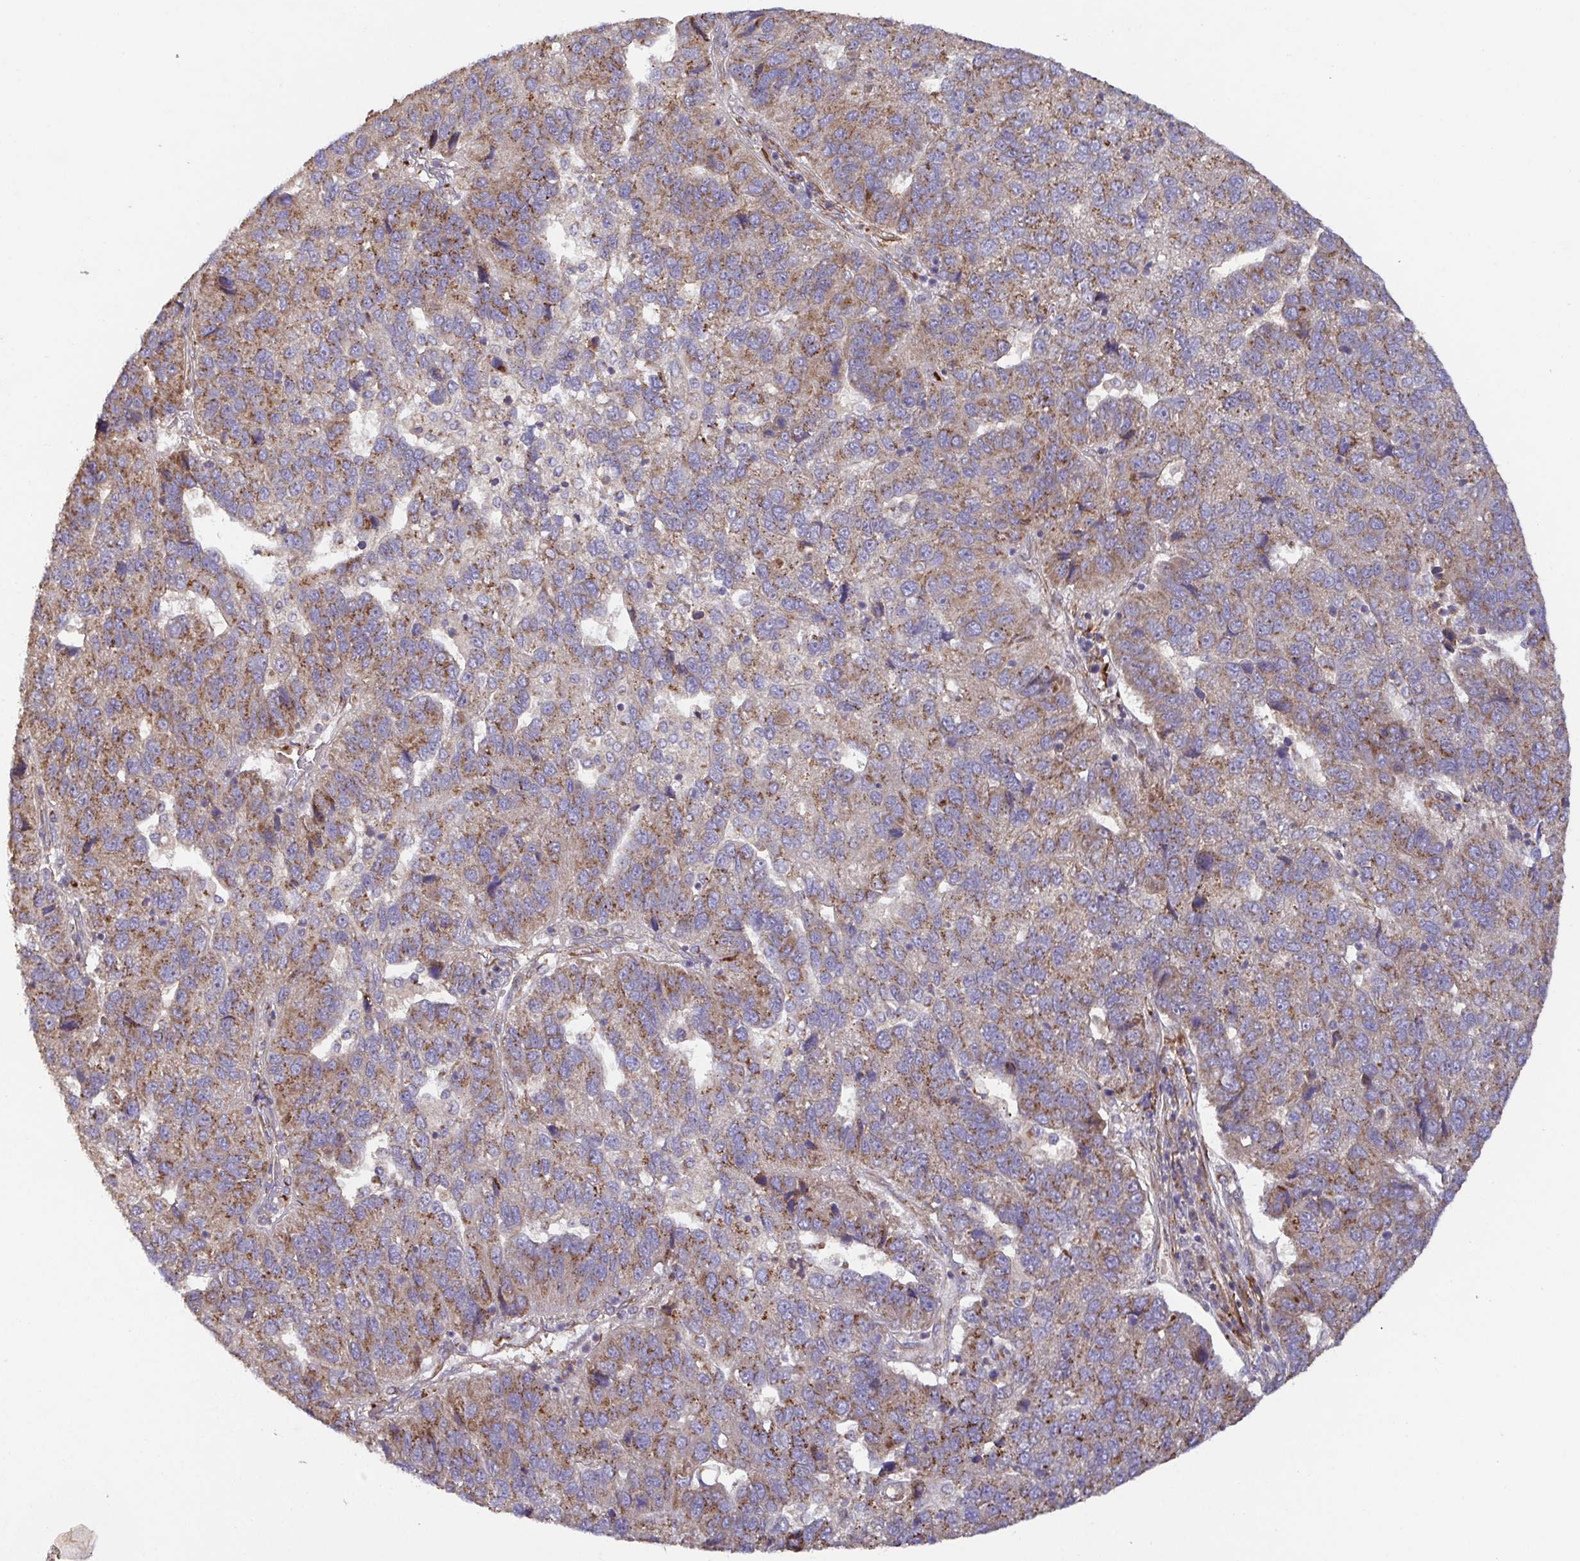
{"staining": {"intensity": "moderate", "quantity": ">75%", "location": "cytoplasmic/membranous"}, "tissue": "pancreatic cancer", "cell_type": "Tumor cells", "image_type": "cancer", "snomed": [{"axis": "morphology", "description": "Adenocarcinoma, NOS"}, {"axis": "topography", "description": "Pancreas"}], "caption": "Immunohistochemical staining of pancreatic cancer demonstrates moderate cytoplasmic/membranous protein positivity in approximately >75% of tumor cells.", "gene": "TM9SF4", "patient": {"sex": "female", "age": 61}}